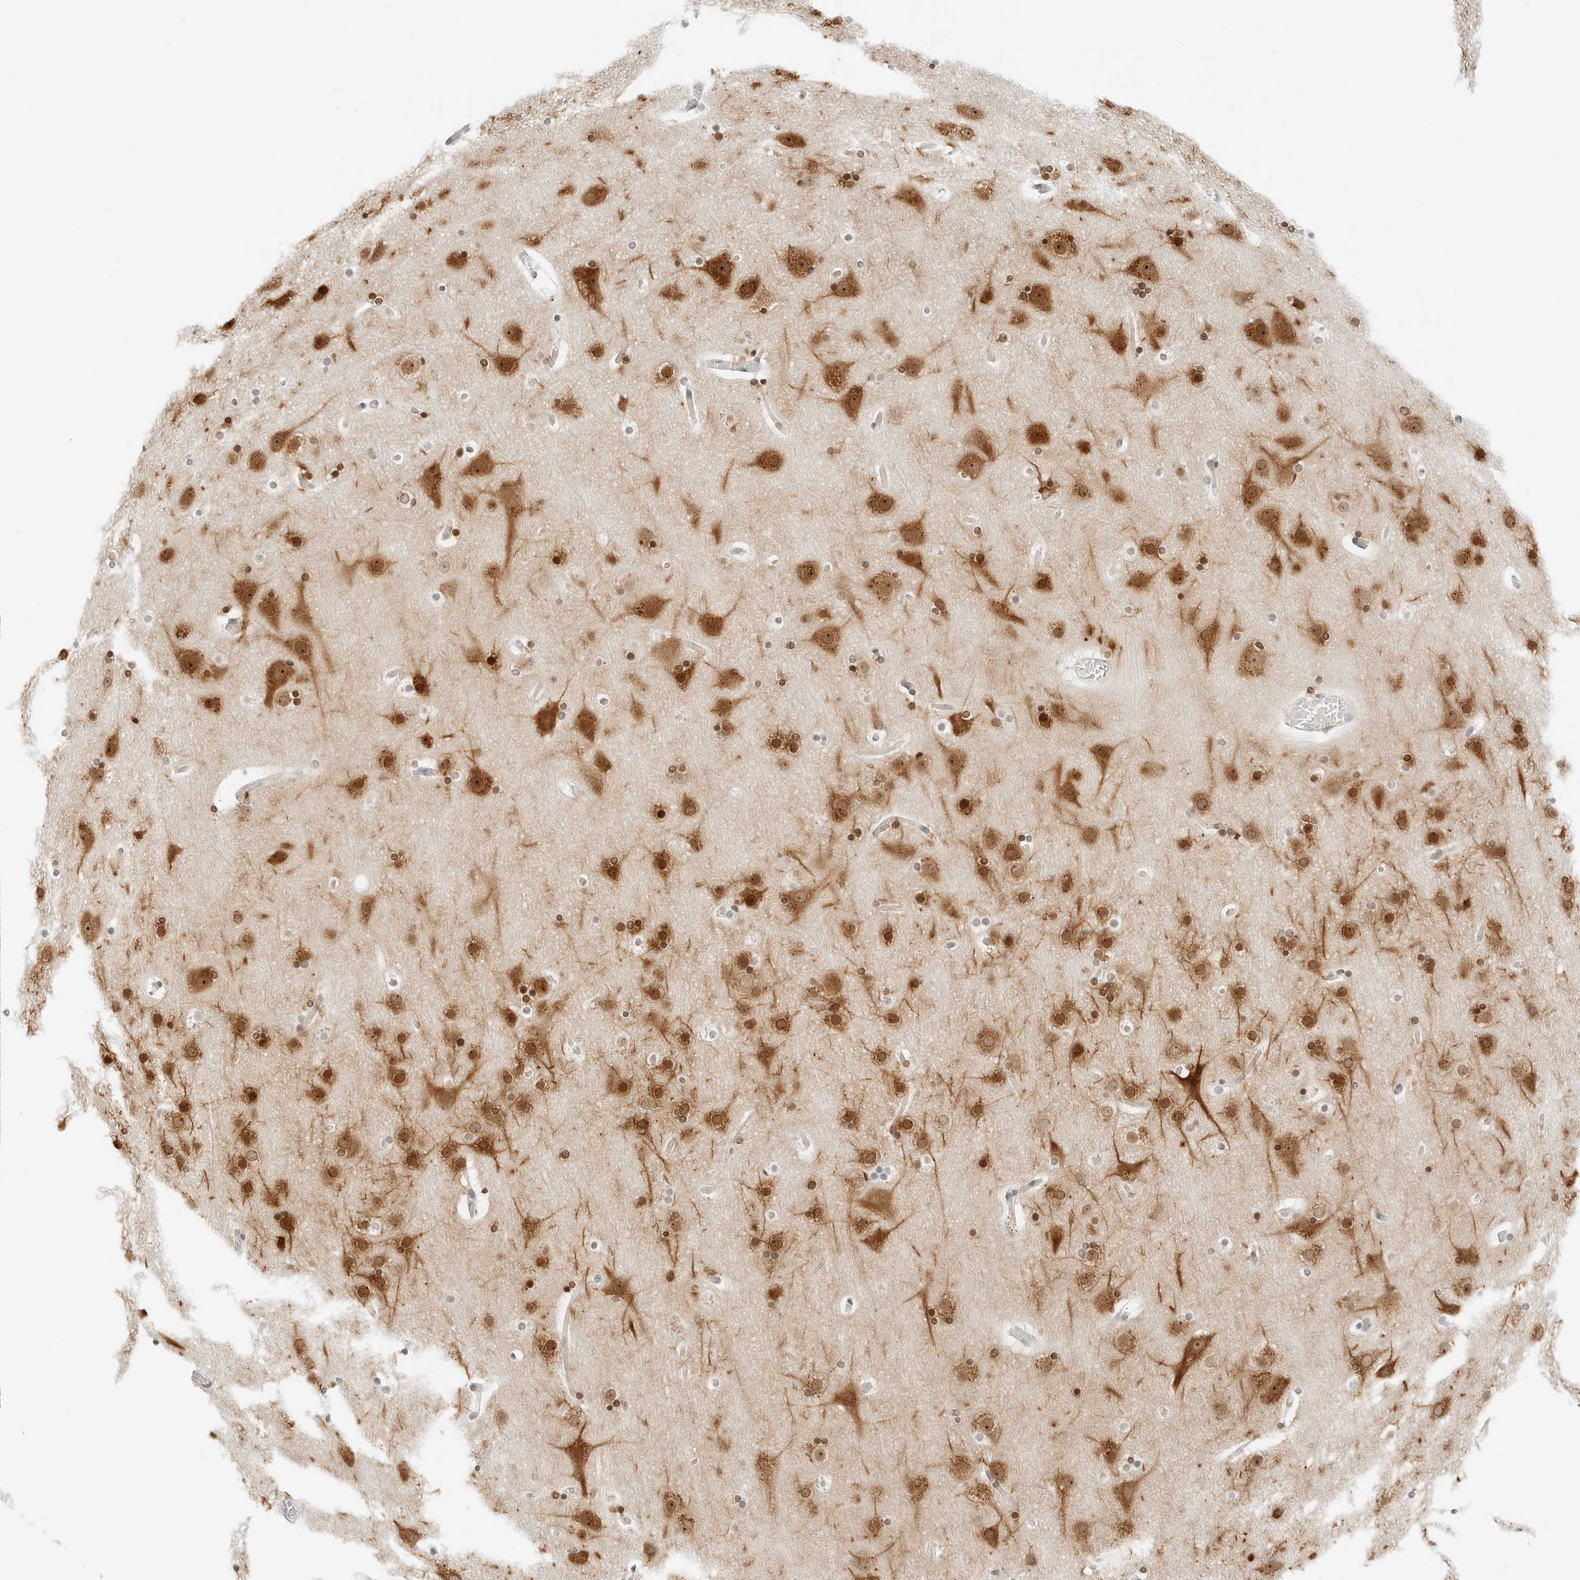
{"staining": {"intensity": "negative", "quantity": "none", "location": "none"}, "tissue": "cerebral cortex", "cell_type": "Endothelial cells", "image_type": "normal", "snomed": [{"axis": "morphology", "description": "Normal tissue, NOS"}, {"axis": "topography", "description": "Cerebral cortex"}], "caption": "Immunohistochemical staining of unremarkable cerebral cortex shows no significant expression in endothelial cells. The staining is performed using DAB brown chromogen with nuclei counter-stained in using hematoxylin.", "gene": "CCSAP", "patient": {"sex": "male", "age": 57}}